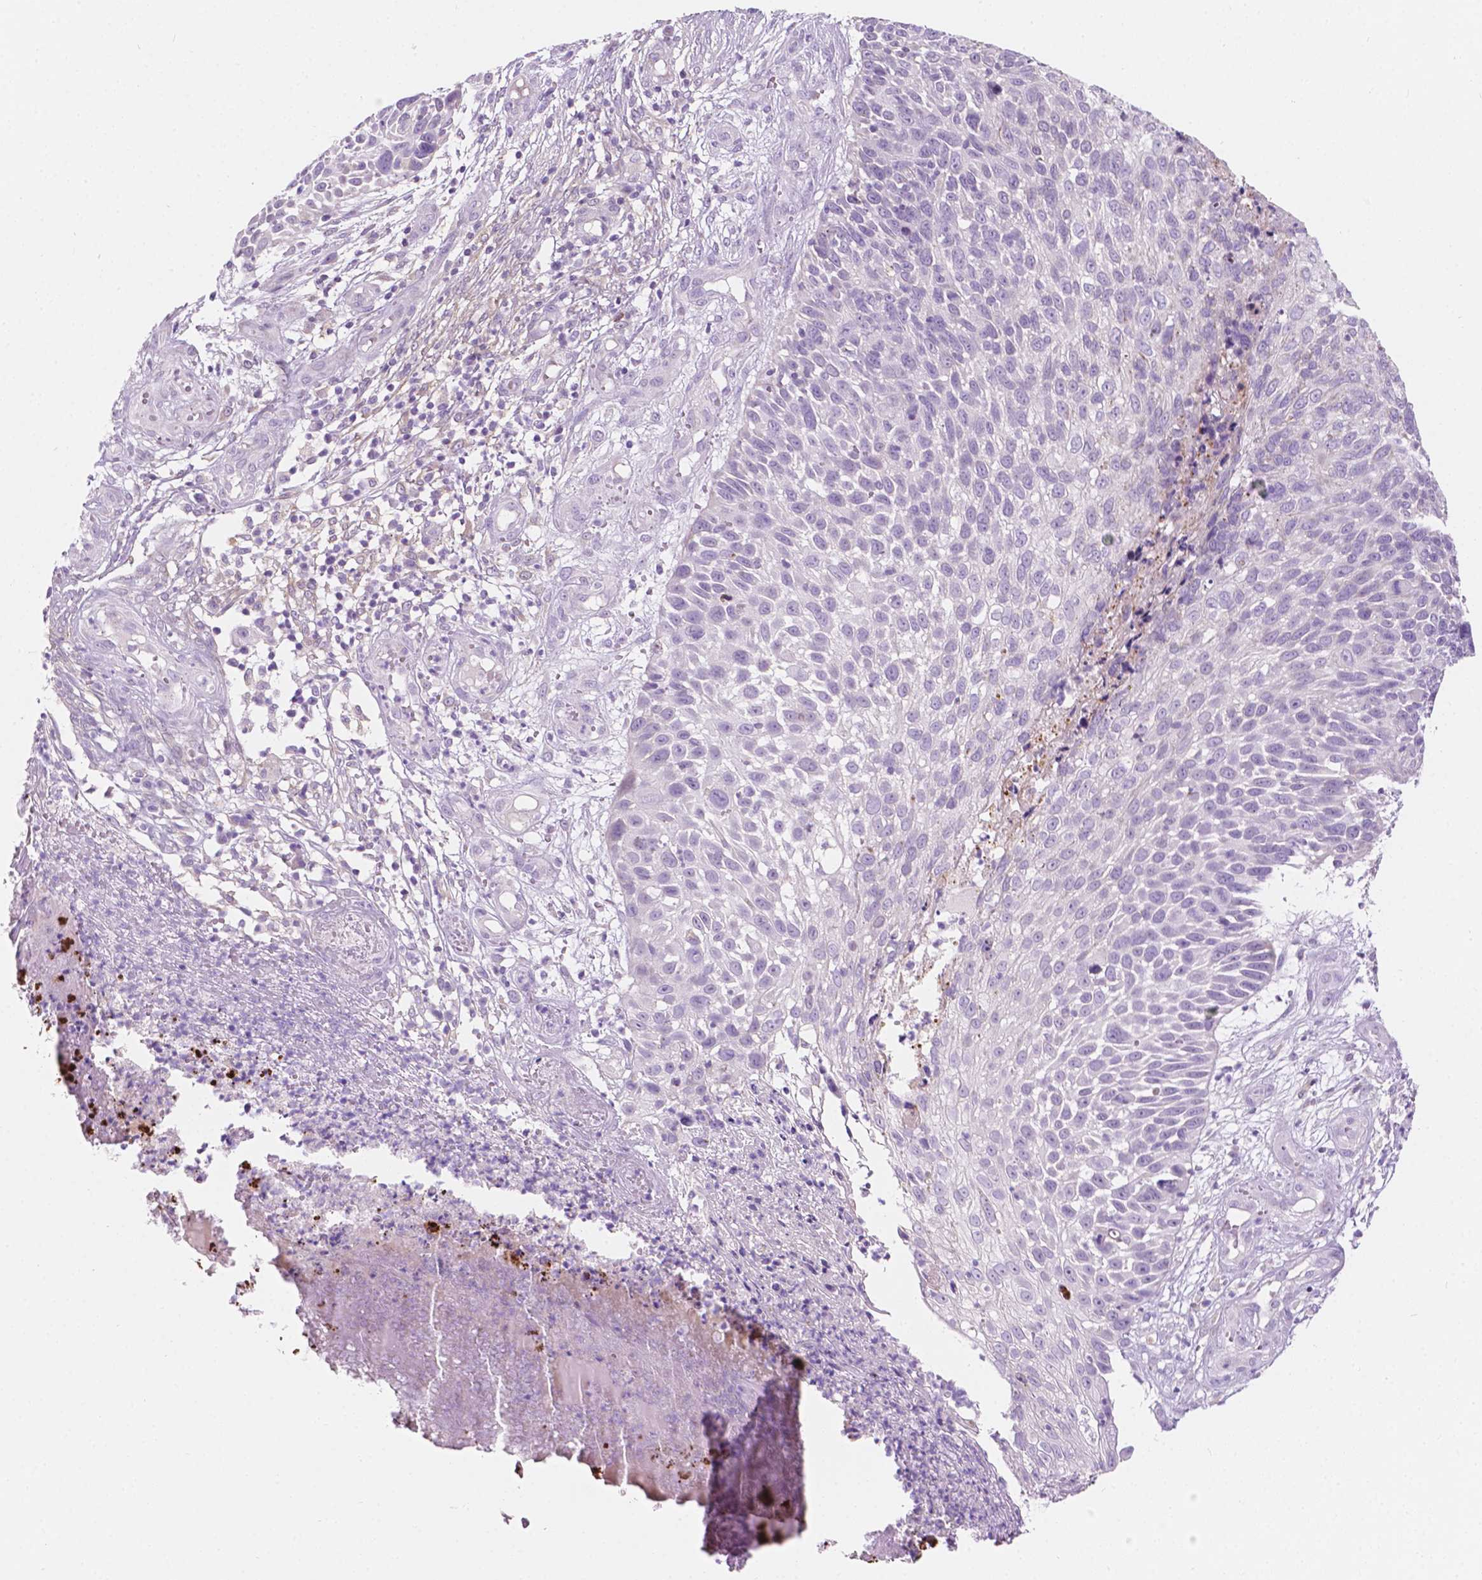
{"staining": {"intensity": "negative", "quantity": "none", "location": "none"}, "tissue": "skin cancer", "cell_type": "Tumor cells", "image_type": "cancer", "snomed": [{"axis": "morphology", "description": "Squamous cell carcinoma, NOS"}, {"axis": "topography", "description": "Skin"}], "caption": "Immunohistochemistry of human skin cancer (squamous cell carcinoma) displays no expression in tumor cells.", "gene": "NOS1AP", "patient": {"sex": "male", "age": 92}}